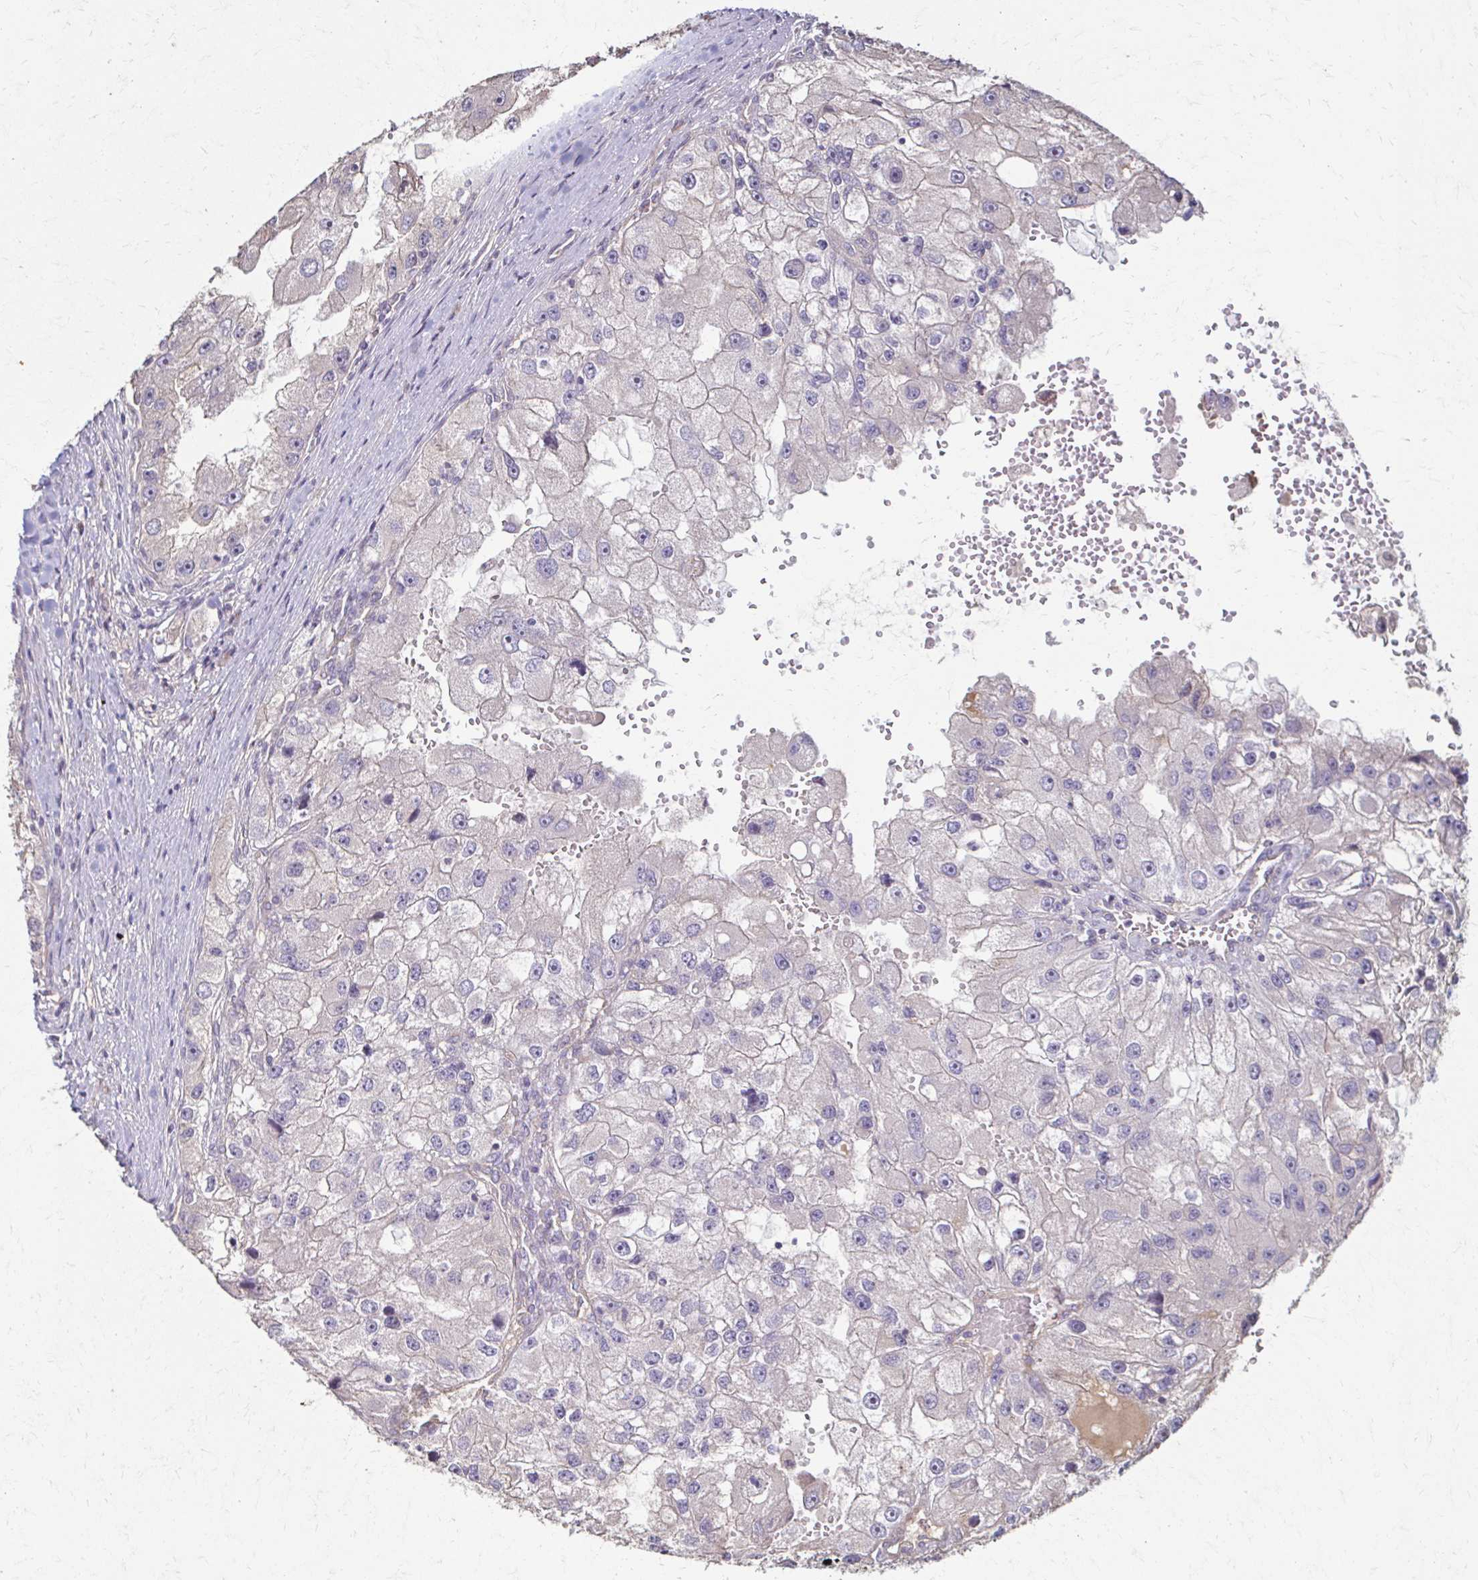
{"staining": {"intensity": "negative", "quantity": "none", "location": "none"}, "tissue": "renal cancer", "cell_type": "Tumor cells", "image_type": "cancer", "snomed": [{"axis": "morphology", "description": "Adenocarcinoma, NOS"}, {"axis": "topography", "description": "Kidney"}], "caption": "A photomicrograph of human renal cancer (adenocarcinoma) is negative for staining in tumor cells.", "gene": "IL18BP", "patient": {"sex": "male", "age": 63}}